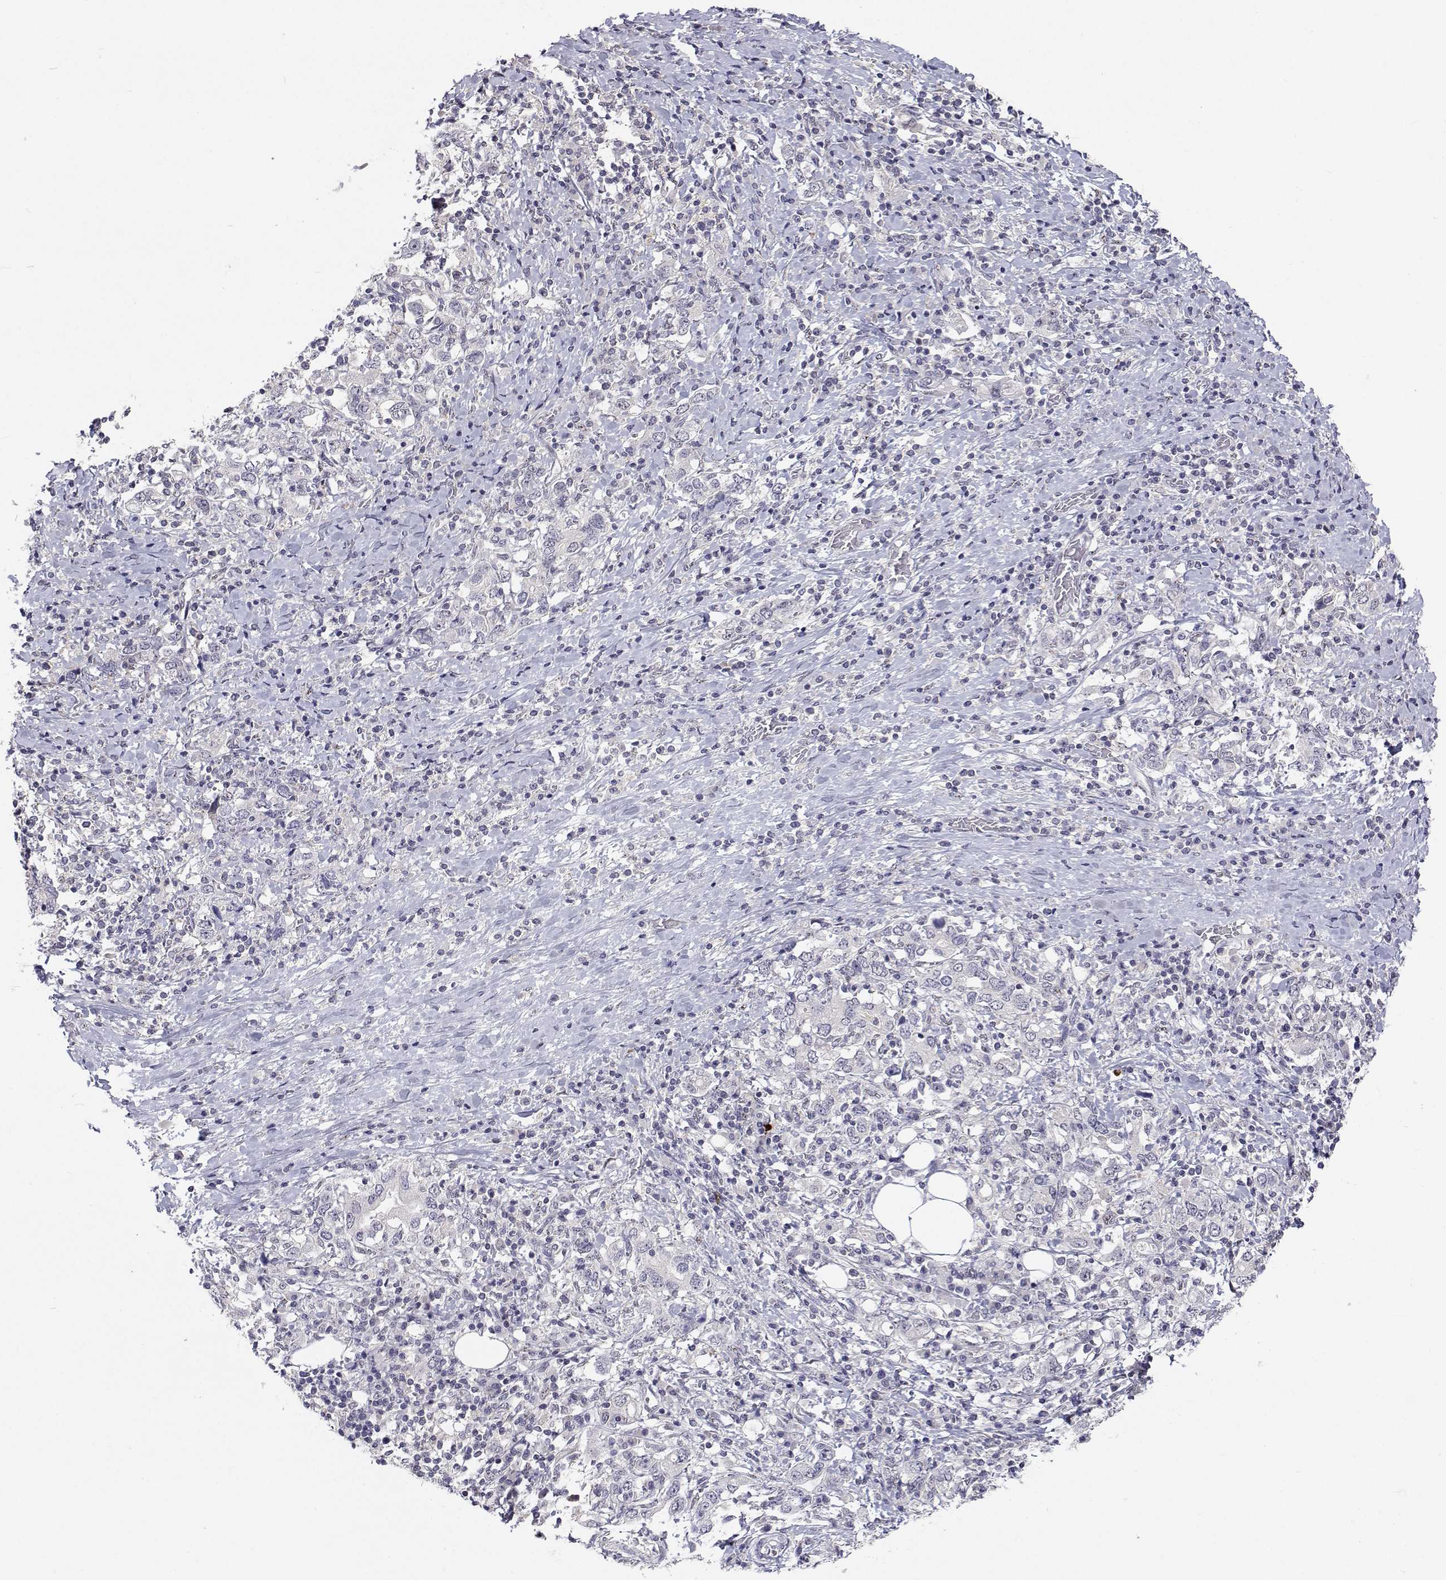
{"staining": {"intensity": "negative", "quantity": "none", "location": "none"}, "tissue": "stomach cancer", "cell_type": "Tumor cells", "image_type": "cancer", "snomed": [{"axis": "morphology", "description": "Adenocarcinoma, NOS"}, {"axis": "topography", "description": "Stomach, upper"}, {"axis": "topography", "description": "Stomach"}], "caption": "Immunohistochemical staining of human stomach cancer (adenocarcinoma) shows no significant positivity in tumor cells.", "gene": "MYPN", "patient": {"sex": "male", "age": 62}}